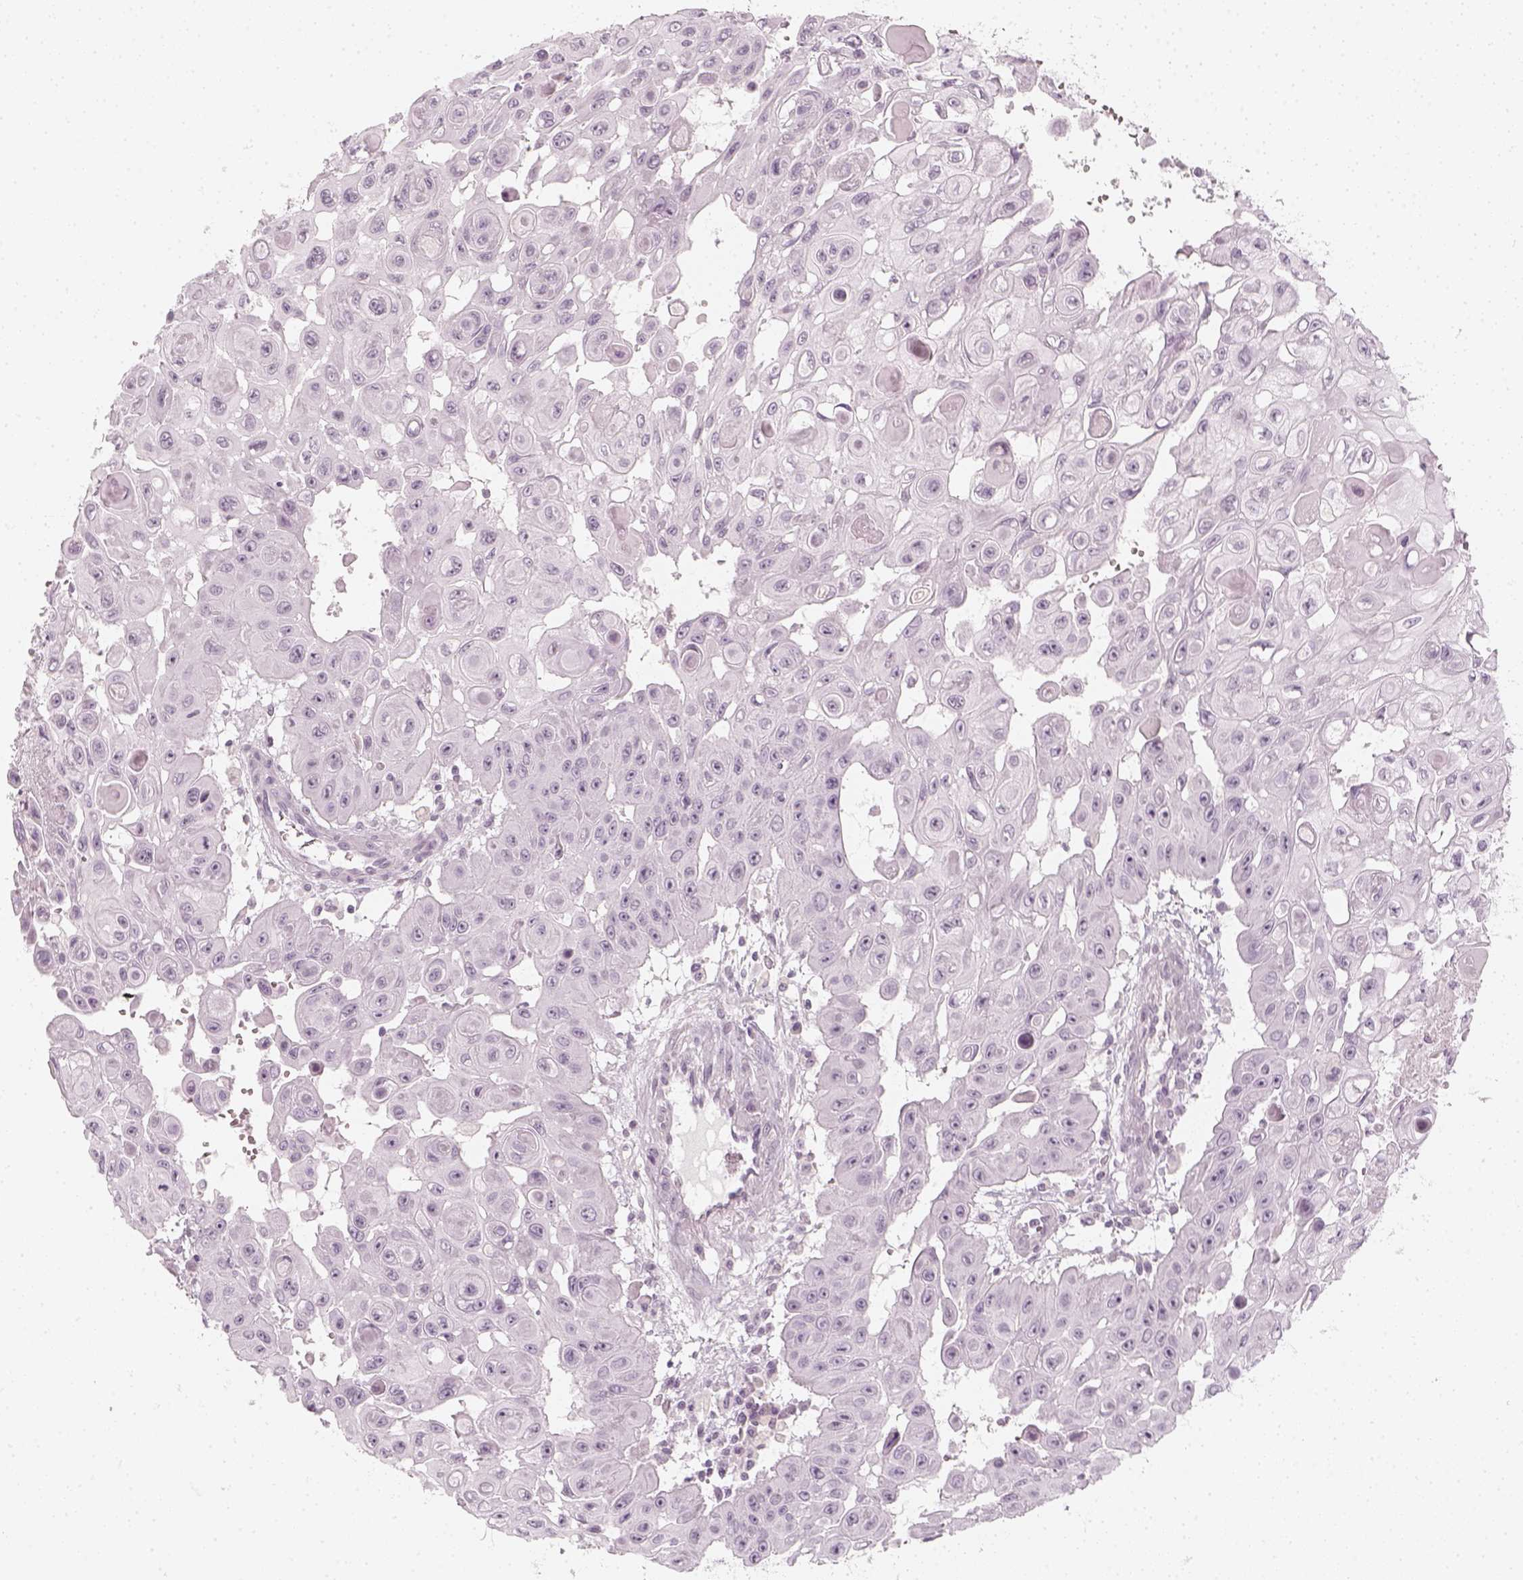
{"staining": {"intensity": "negative", "quantity": "none", "location": "none"}, "tissue": "head and neck cancer", "cell_type": "Tumor cells", "image_type": "cancer", "snomed": [{"axis": "morphology", "description": "Adenocarcinoma, NOS"}, {"axis": "topography", "description": "Head-Neck"}], "caption": "Immunohistochemistry image of head and neck cancer (adenocarcinoma) stained for a protein (brown), which exhibits no positivity in tumor cells. Brightfield microscopy of IHC stained with DAB (brown) and hematoxylin (blue), captured at high magnification.", "gene": "KRT25", "patient": {"sex": "male", "age": 73}}